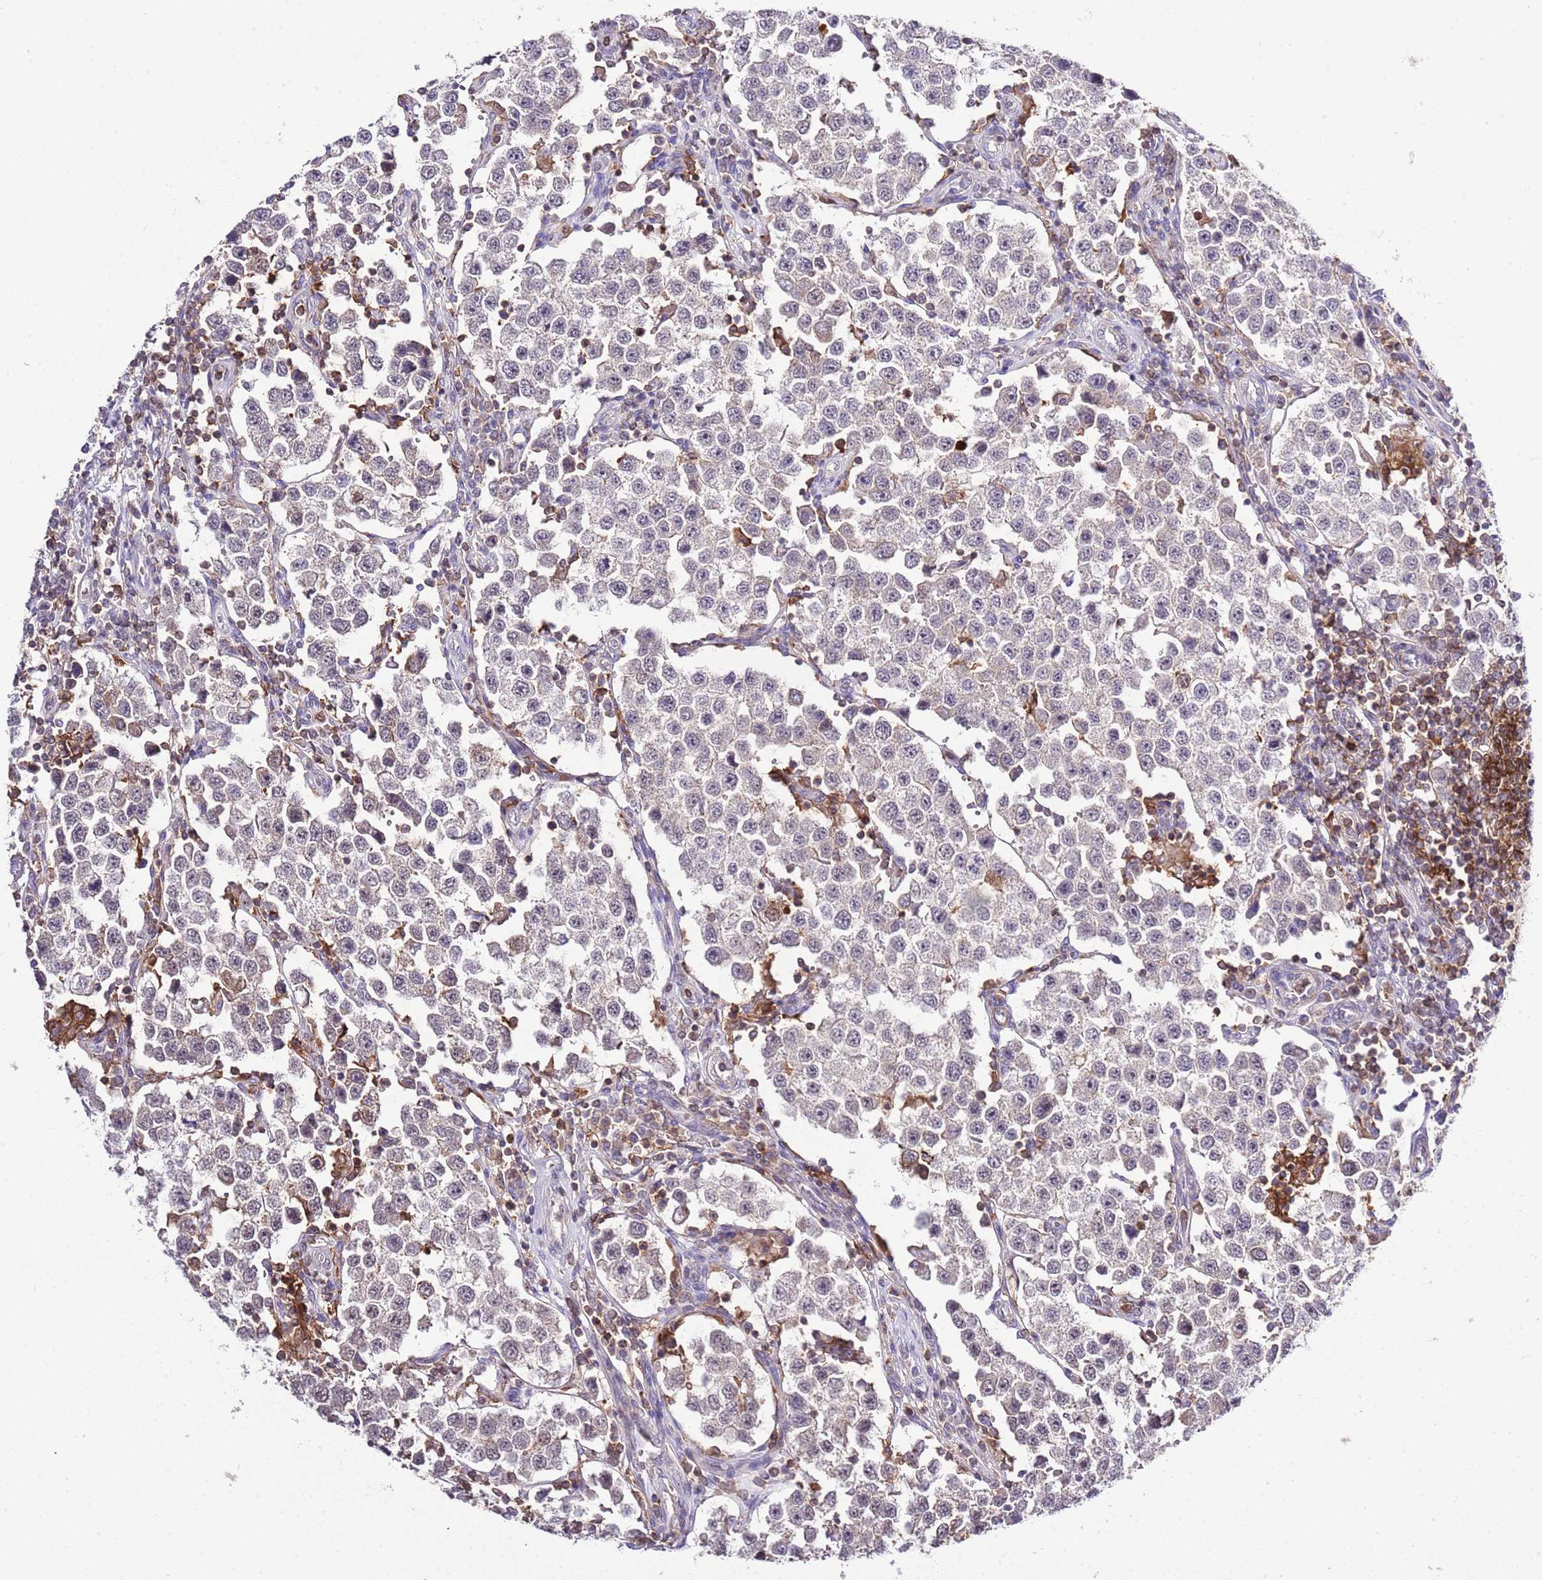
{"staining": {"intensity": "negative", "quantity": "none", "location": "none"}, "tissue": "testis cancer", "cell_type": "Tumor cells", "image_type": "cancer", "snomed": [{"axis": "morphology", "description": "Seminoma, NOS"}, {"axis": "topography", "description": "Testis"}], "caption": "DAB immunohistochemical staining of testis cancer shows no significant staining in tumor cells.", "gene": "EFHD1", "patient": {"sex": "male", "age": 37}}